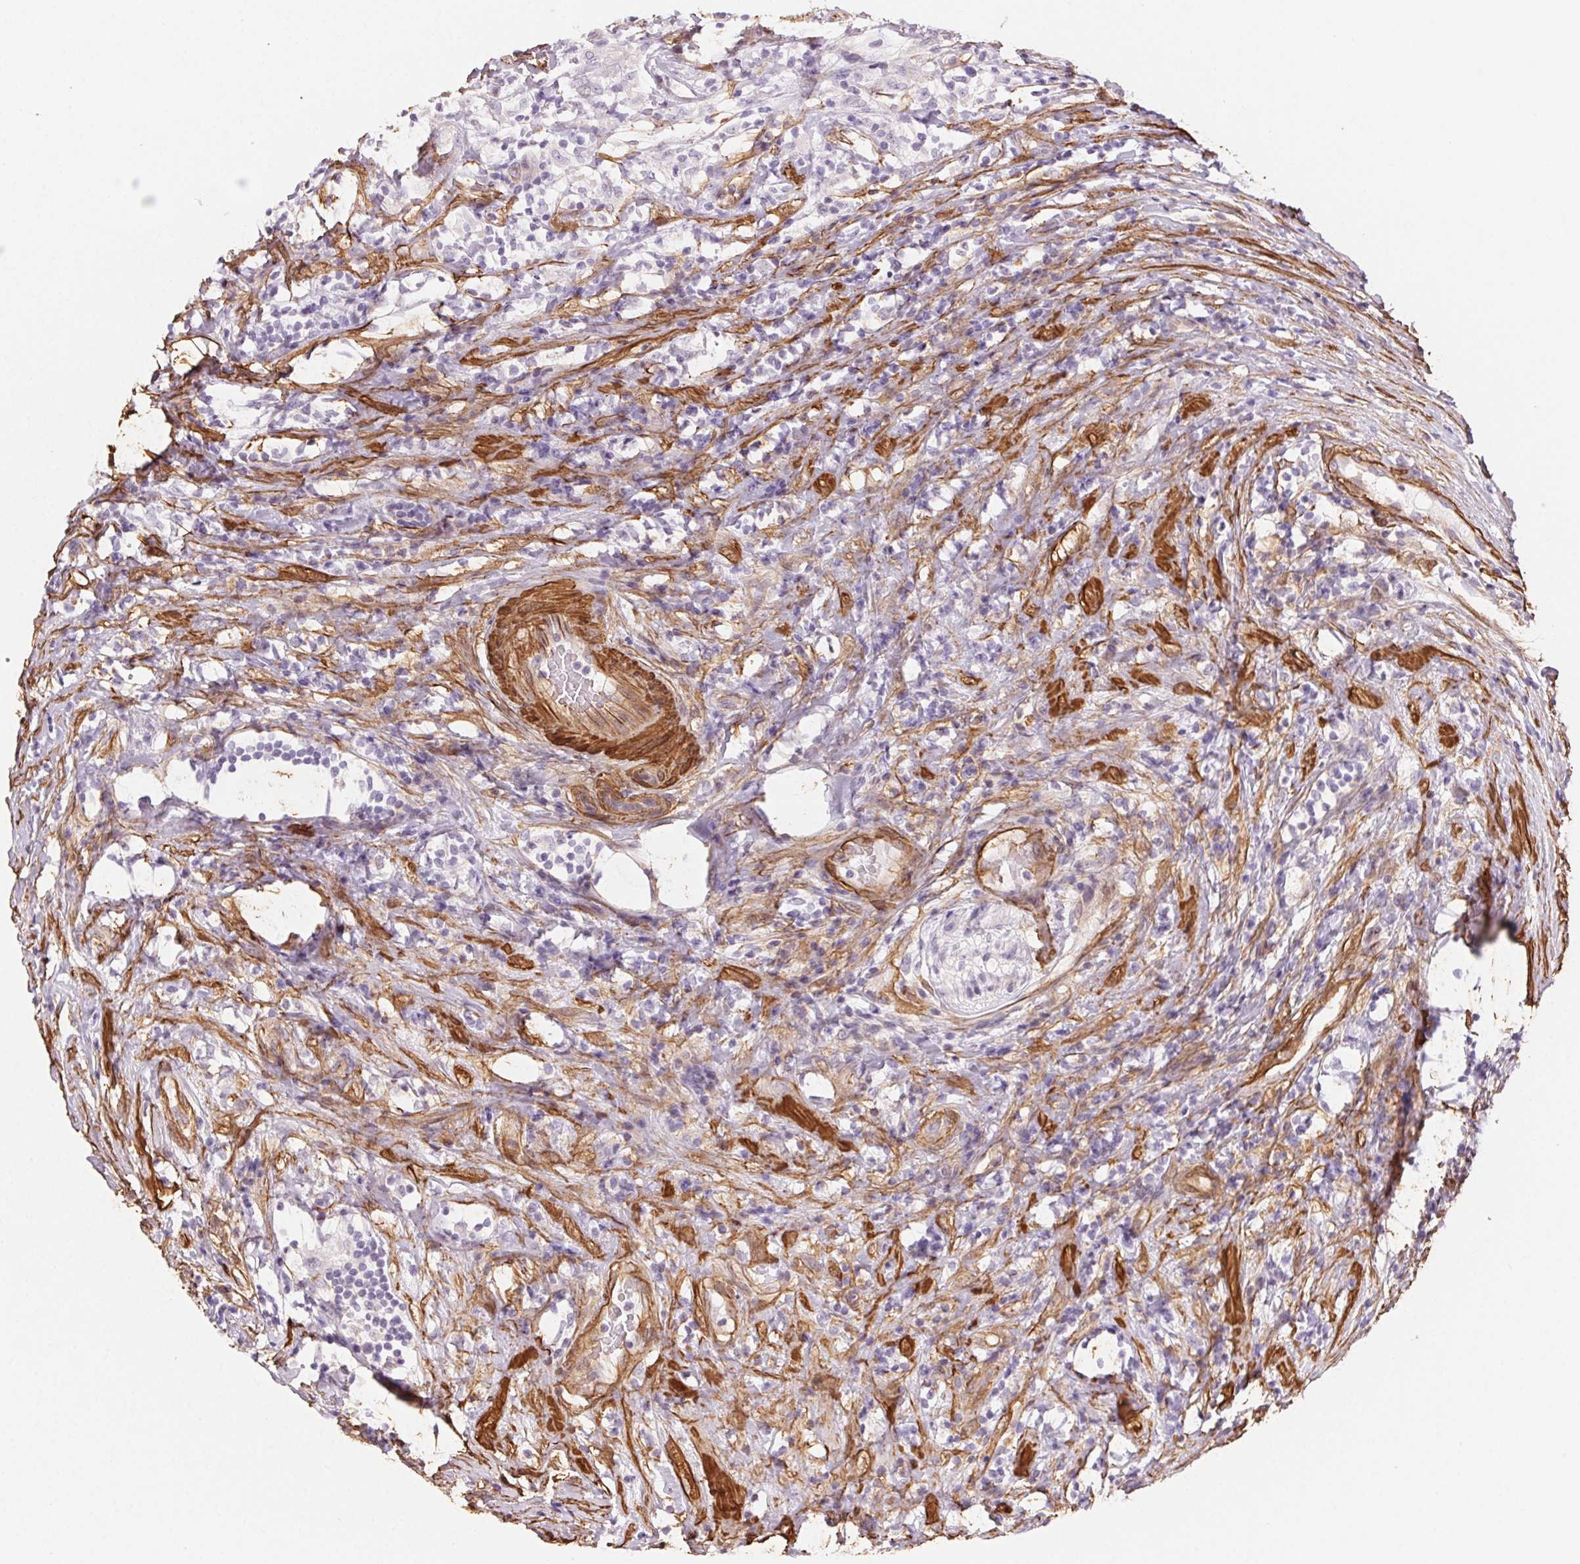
{"staining": {"intensity": "negative", "quantity": "none", "location": "none"}, "tissue": "testis cancer", "cell_type": "Tumor cells", "image_type": "cancer", "snomed": [{"axis": "morphology", "description": "Seminoma, NOS"}, {"axis": "topography", "description": "Testis"}], "caption": "This is an immunohistochemistry (IHC) photomicrograph of testis cancer (seminoma). There is no staining in tumor cells.", "gene": "GPX8", "patient": {"sex": "male", "age": 46}}